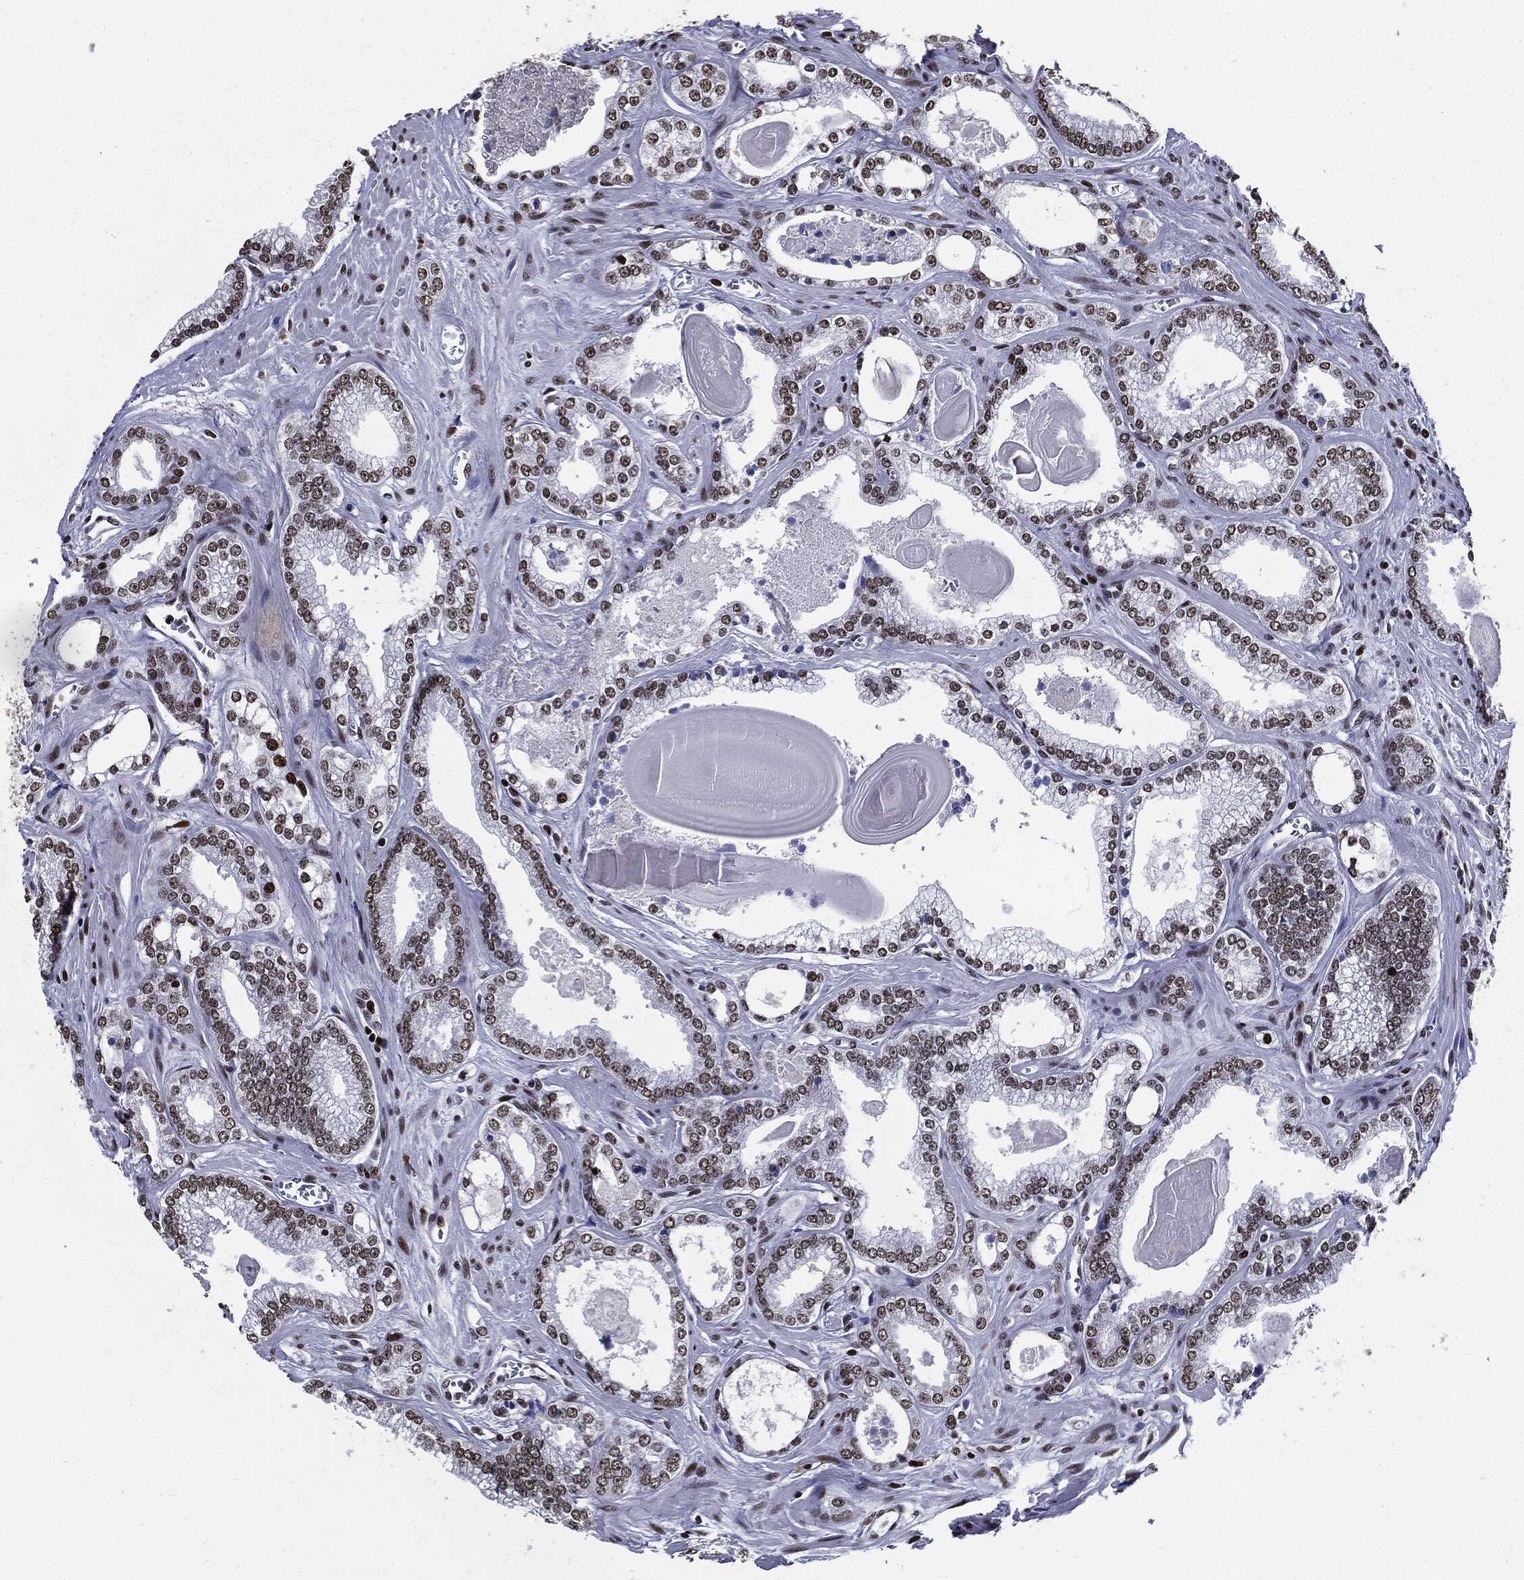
{"staining": {"intensity": "weak", "quantity": "25%-75%", "location": "nuclear"}, "tissue": "prostate cancer", "cell_type": "Tumor cells", "image_type": "cancer", "snomed": [{"axis": "morphology", "description": "Adenocarcinoma, Medium grade"}, {"axis": "topography", "description": "Prostate"}], "caption": "Prostate medium-grade adenocarcinoma stained with a protein marker reveals weak staining in tumor cells.", "gene": "ZFP91", "patient": {"sex": "male", "age": 71}}